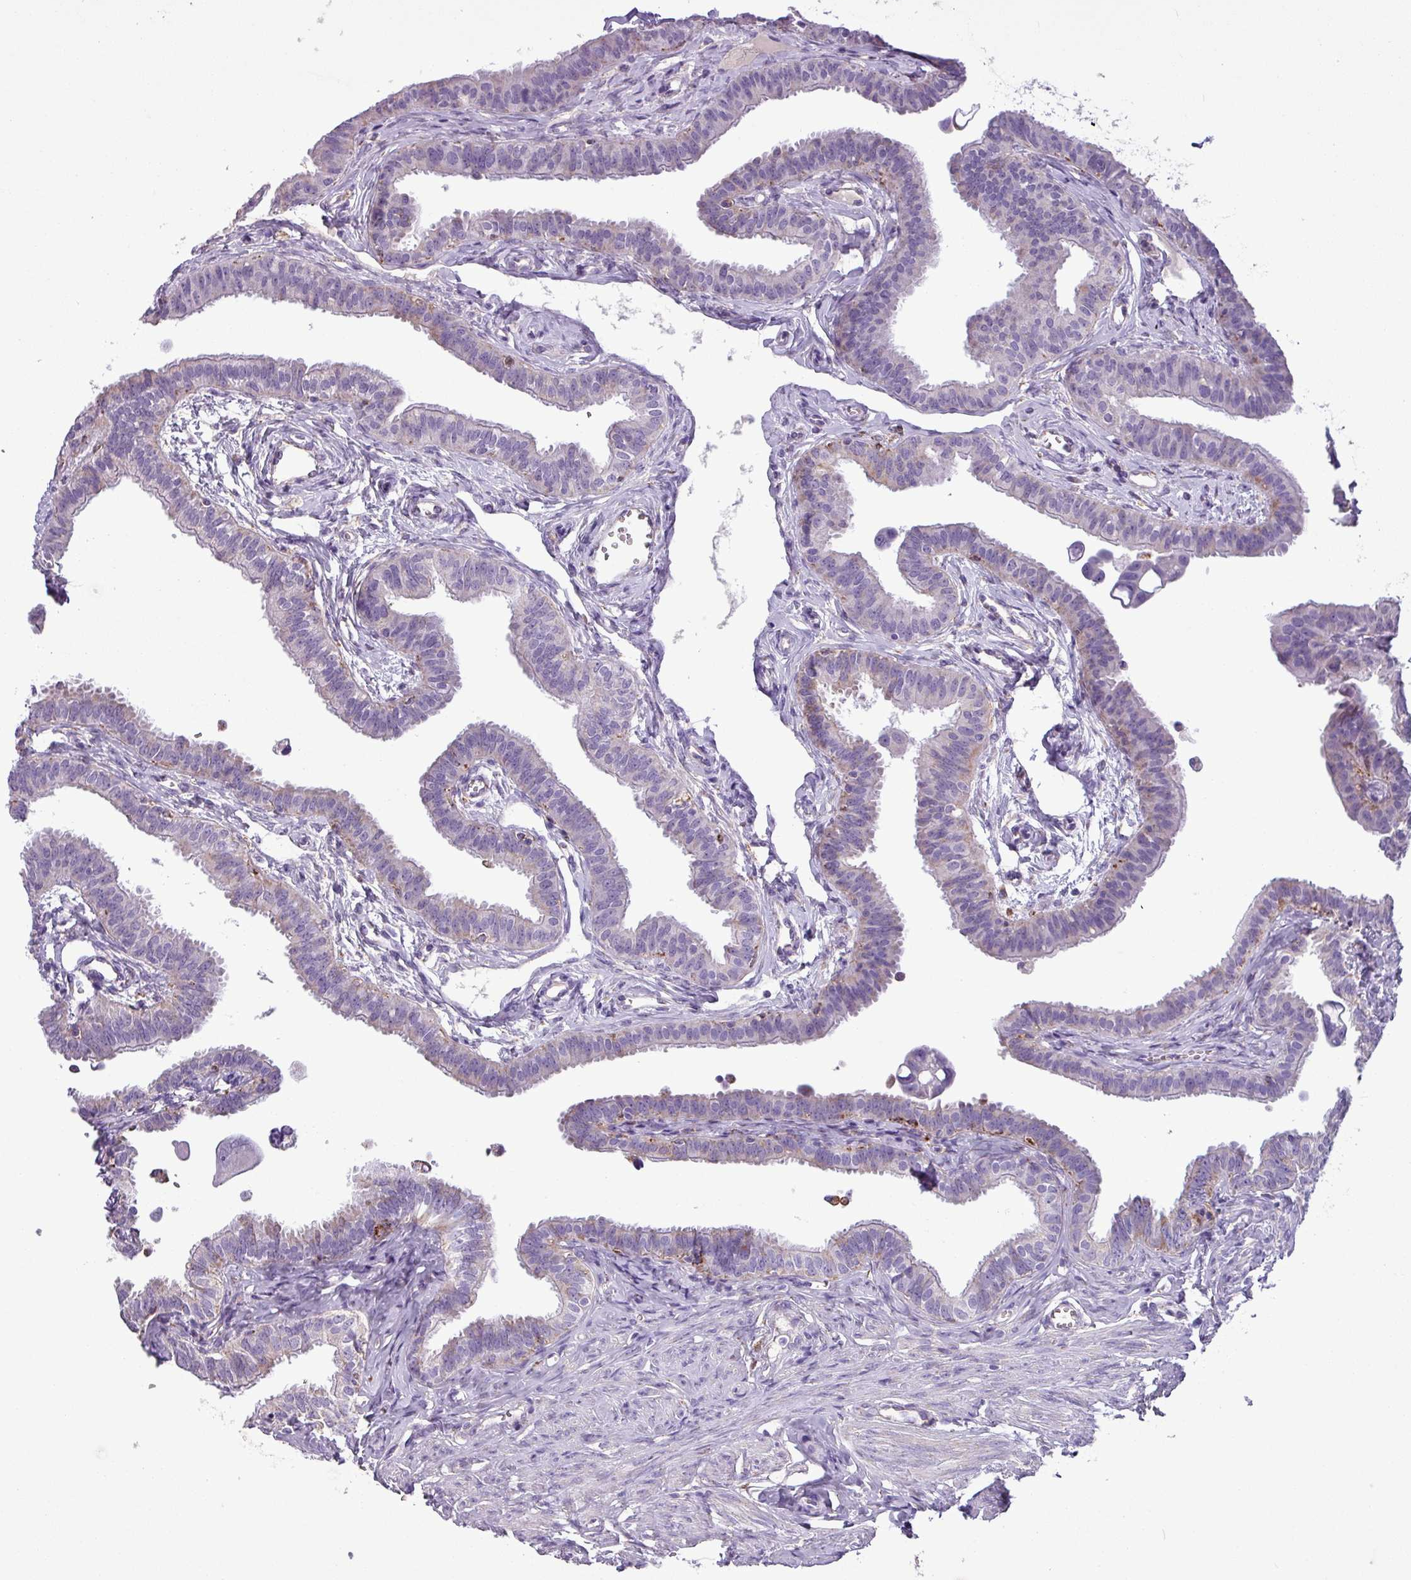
{"staining": {"intensity": "weak", "quantity": "<25%", "location": "cytoplasmic/membranous"}, "tissue": "fallopian tube", "cell_type": "Glandular cells", "image_type": "normal", "snomed": [{"axis": "morphology", "description": "Normal tissue, NOS"}, {"axis": "morphology", "description": "Carcinoma, NOS"}, {"axis": "topography", "description": "Fallopian tube"}, {"axis": "topography", "description": "Ovary"}], "caption": "Glandular cells are negative for brown protein staining in unremarkable fallopian tube. (DAB (3,3'-diaminobenzidine) IHC visualized using brightfield microscopy, high magnification).", "gene": "ZNF667", "patient": {"sex": "female", "age": 59}}